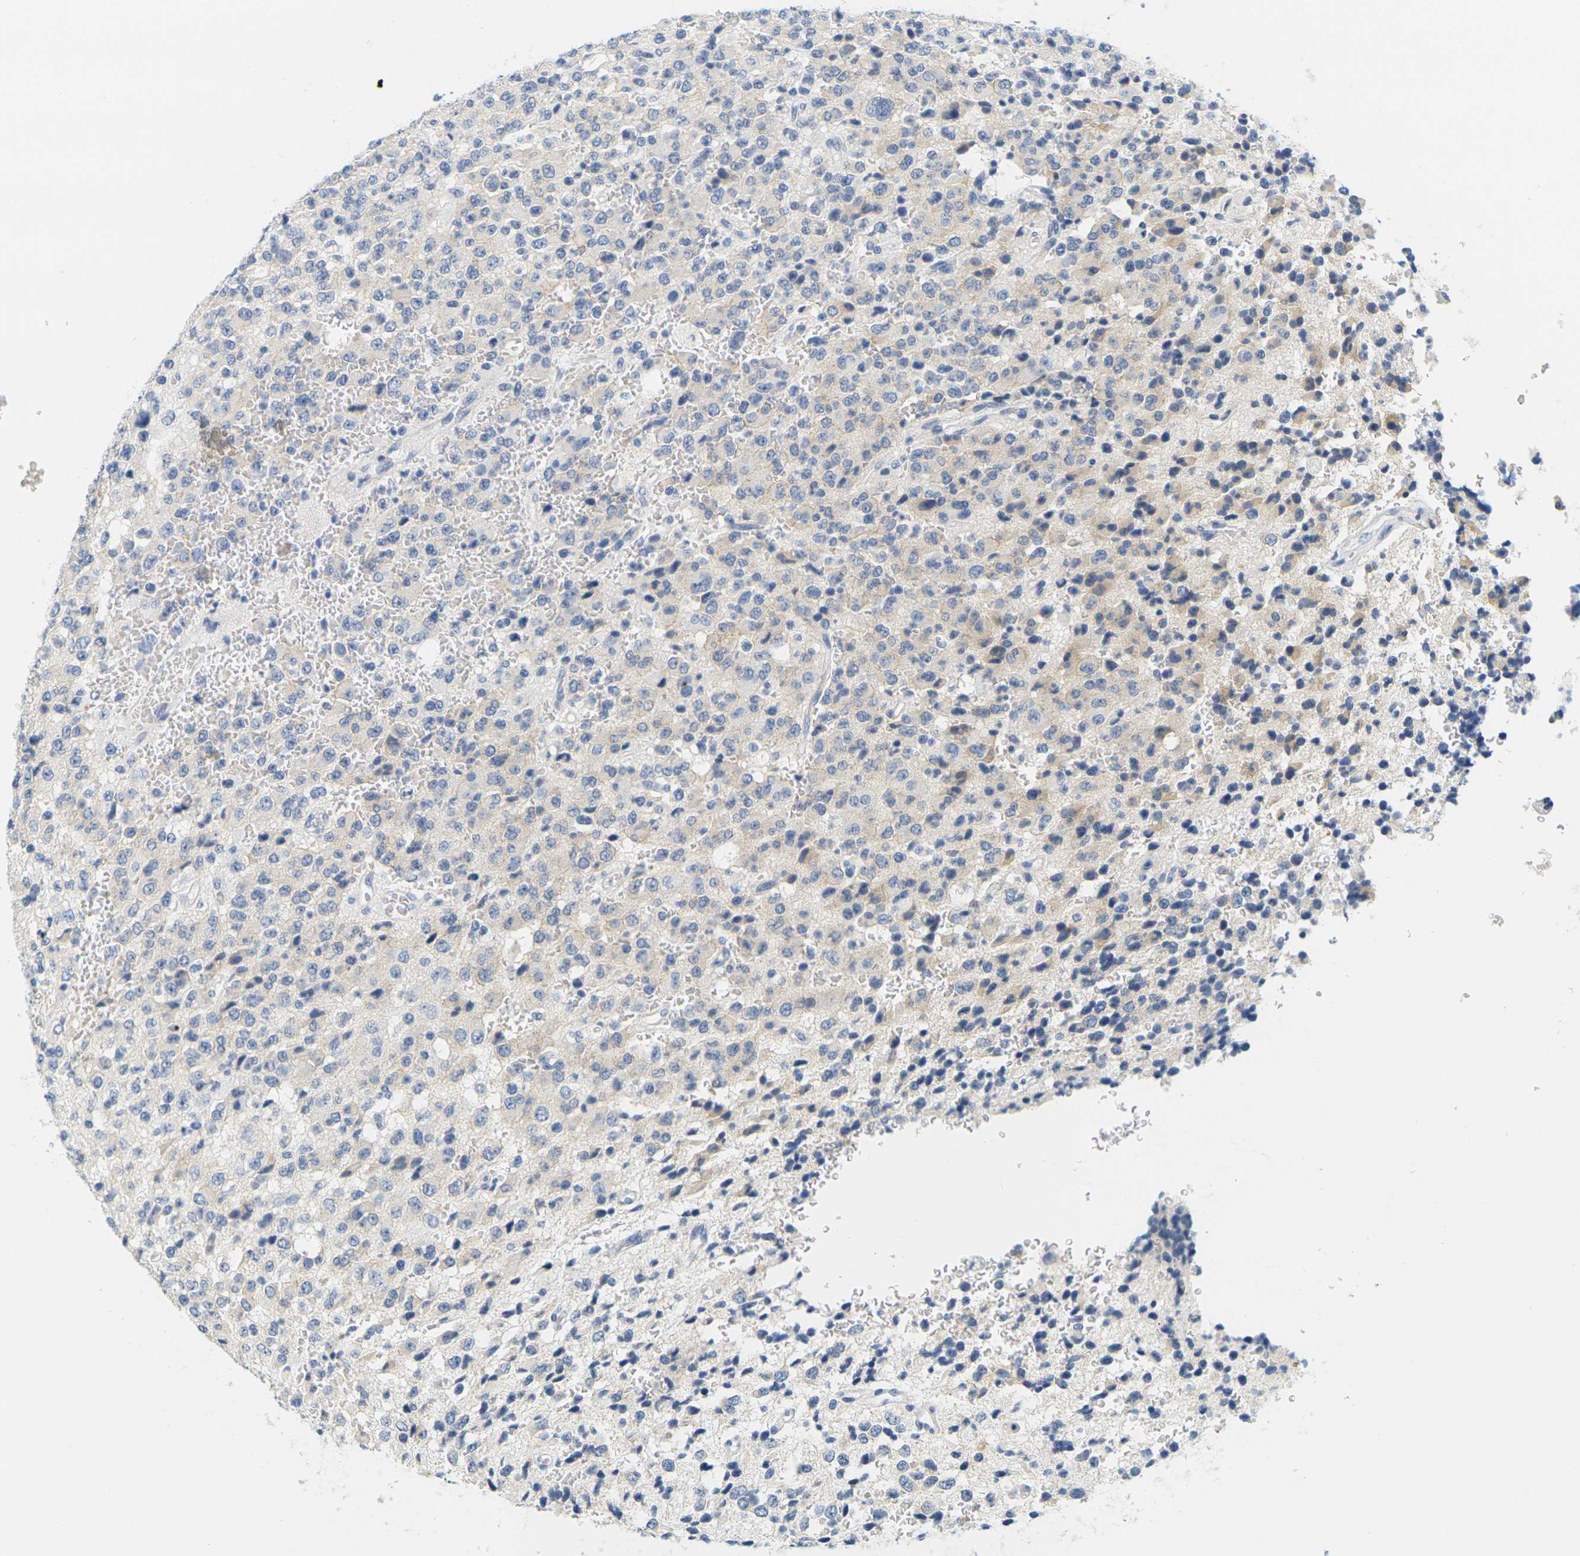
{"staining": {"intensity": "weak", "quantity": "<25%", "location": "cytoplasmic/membranous"}, "tissue": "glioma", "cell_type": "Tumor cells", "image_type": "cancer", "snomed": [{"axis": "morphology", "description": "Glioma, malignant, High grade"}, {"axis": "topography", "description": "pancreas cauda"}], "caption": "Tumor cells are negative for brown protein staining in glioma. The staining was performed using DAB (3,3'-diaminobenzidine) to visualize the protein expression in brown, while the nuclei were stained in blue with hematoxylin (Magnification: 20x).", "gene": "HLA-DOB", "patient": {"sex": "male", "age": 60}}